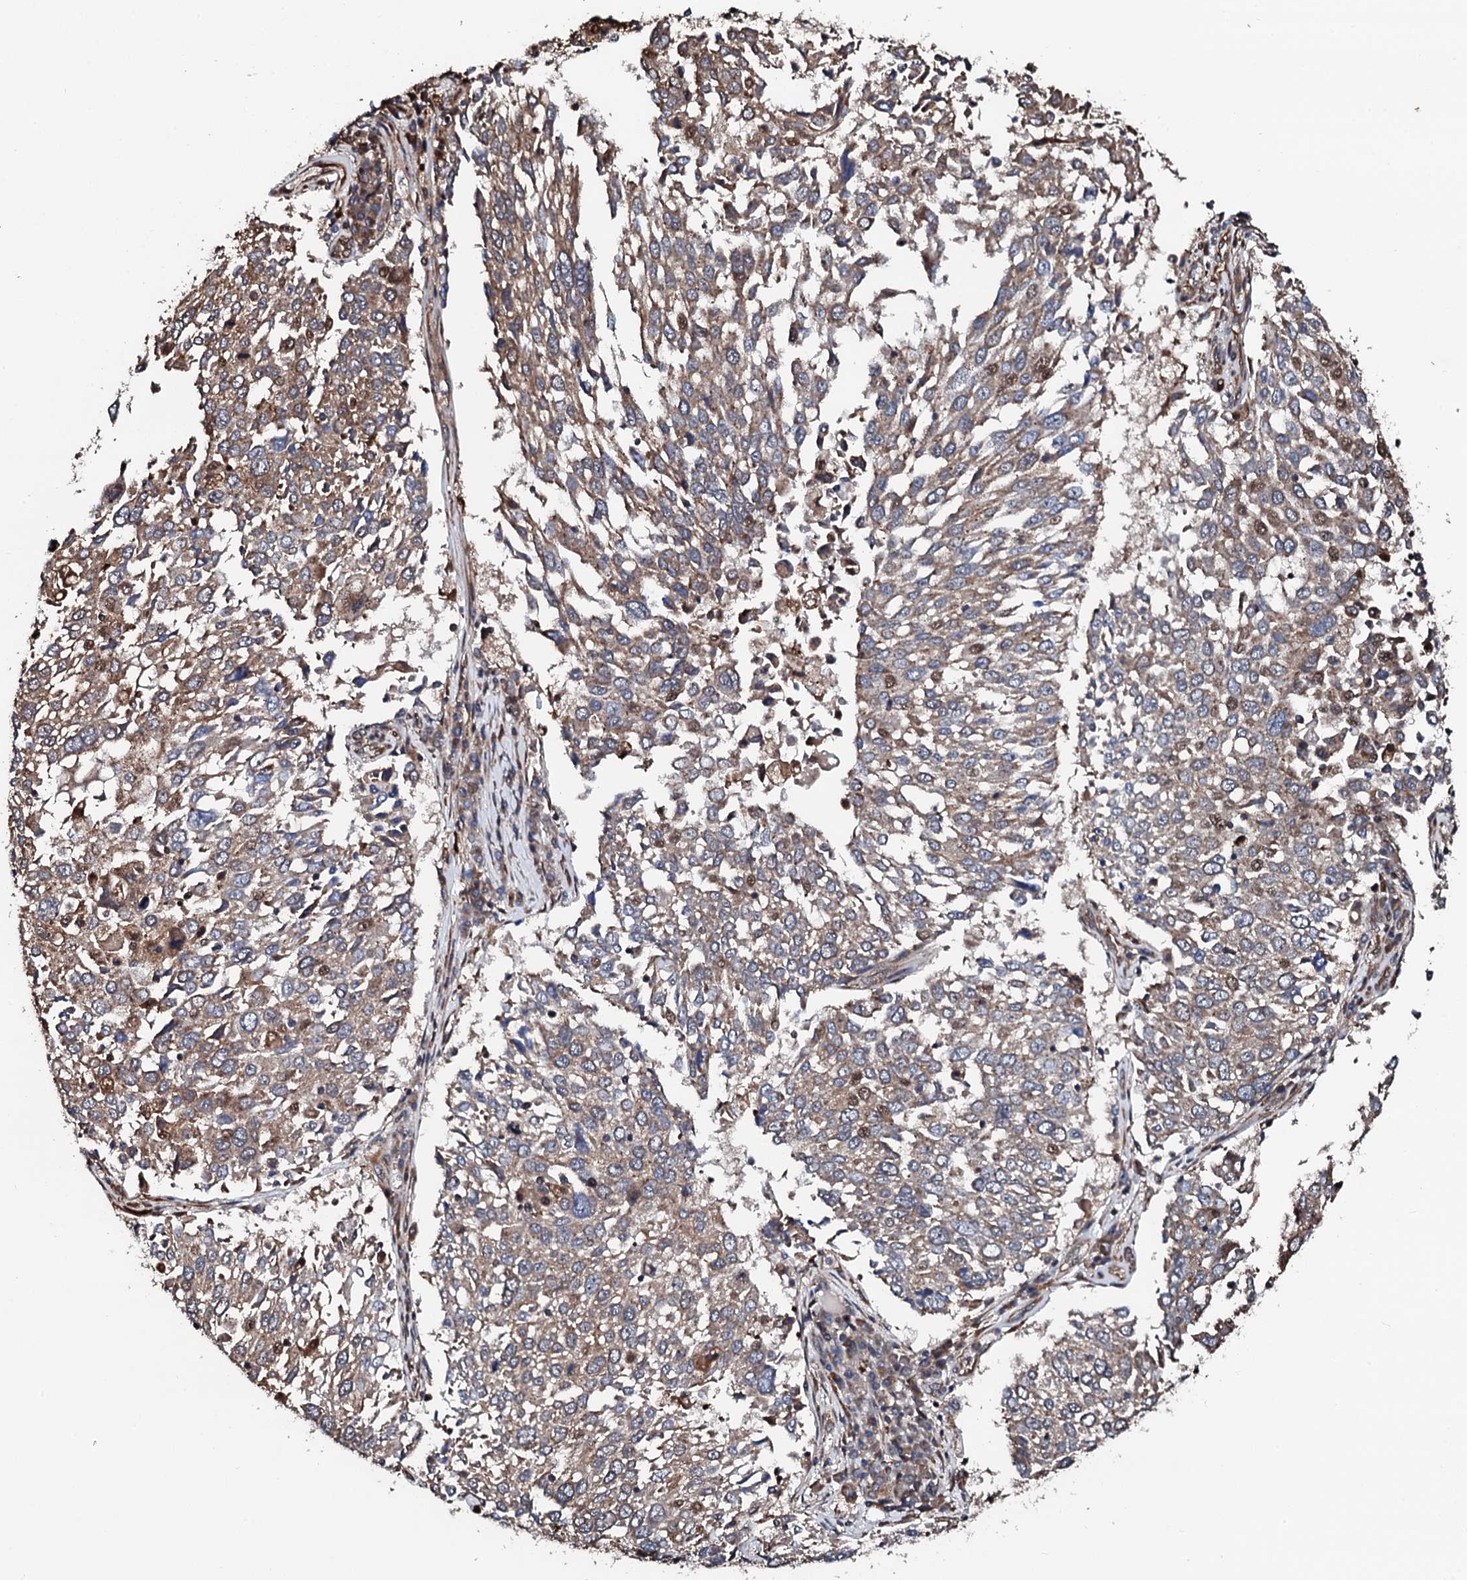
{"staining": {"intensity": "moderate", "quantity": ">75%", "location": "cytoplasmic/membranous"}, "tissue": "lung cancer", "cell_type": "Tumor cells", "image_type": "cancer", "snomed": [{"axis": "morphology", "description": "Squamous cell carcinoma, NOS"}, {"axis": "topography", "description": "Lung"}], "caption": "Immunohistochemical staining of human squamous cell carcinoma (lung) demonstrates medium levels of moderate cytoplasmic/membranous protein positivity in approximately >75% of tumor cells.", "gene": "CKAP5", "patient": {"sex": "male", "age": 65}}